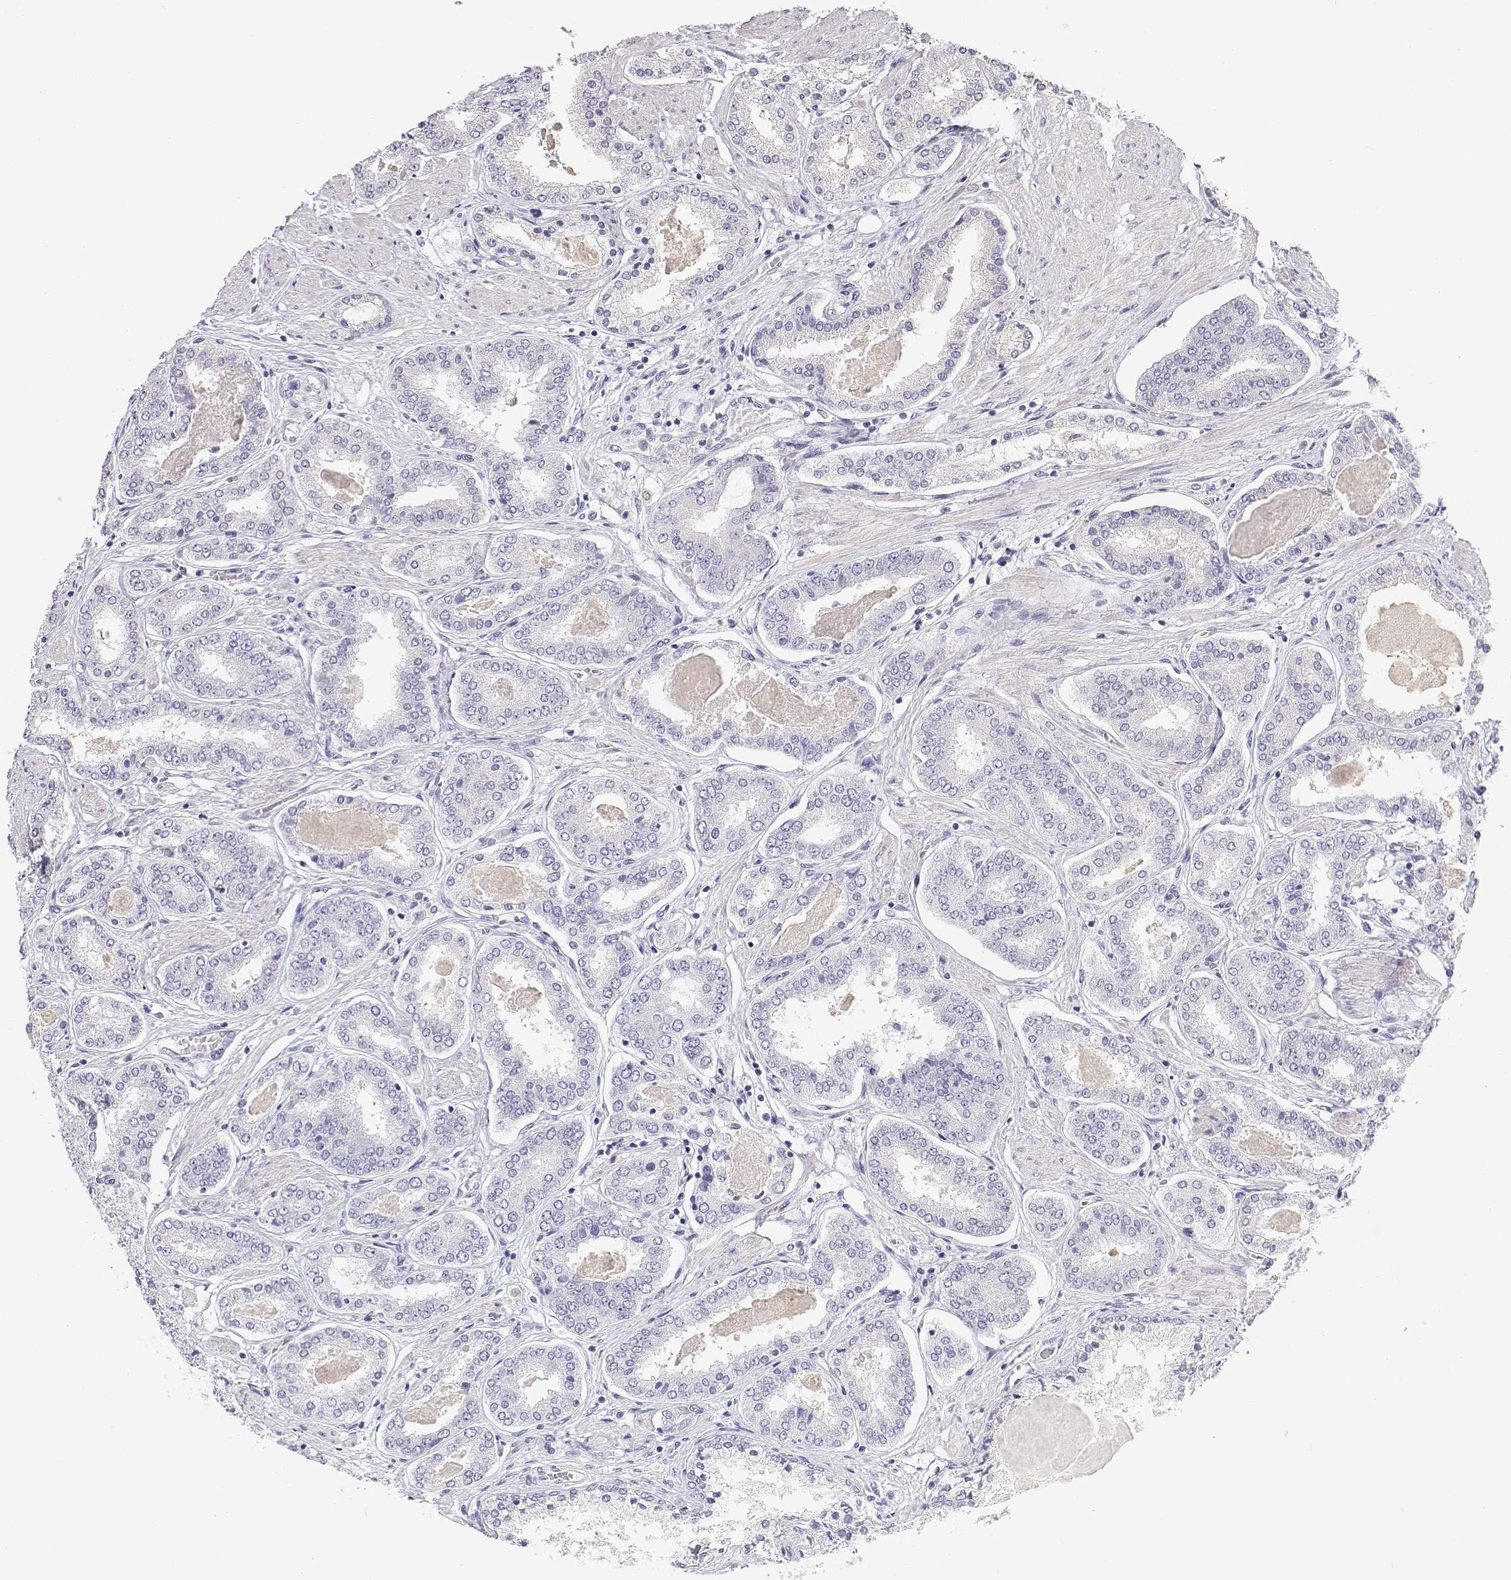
{"staining": {"intensity": "negative", "quantity": "none", "location": "none"}, "tissue": "prostate cancer", "cell_type": "Tumor cells", "image_type": "cancer", "snomed": [{"axis": "morphology", "description": "Adenocarcinoma, High grade"}, {"axis": "topography", "description": "Prostate"}], "caption": "IHC micrograph of neoplastic tissue: human prostate cancer (high-grade adenocarcinoma) stained with DAB displays no significant protein positivity in tumor cells.", "gene": "ANKRD65", "patient": {"sex": "male", "age": 63}}